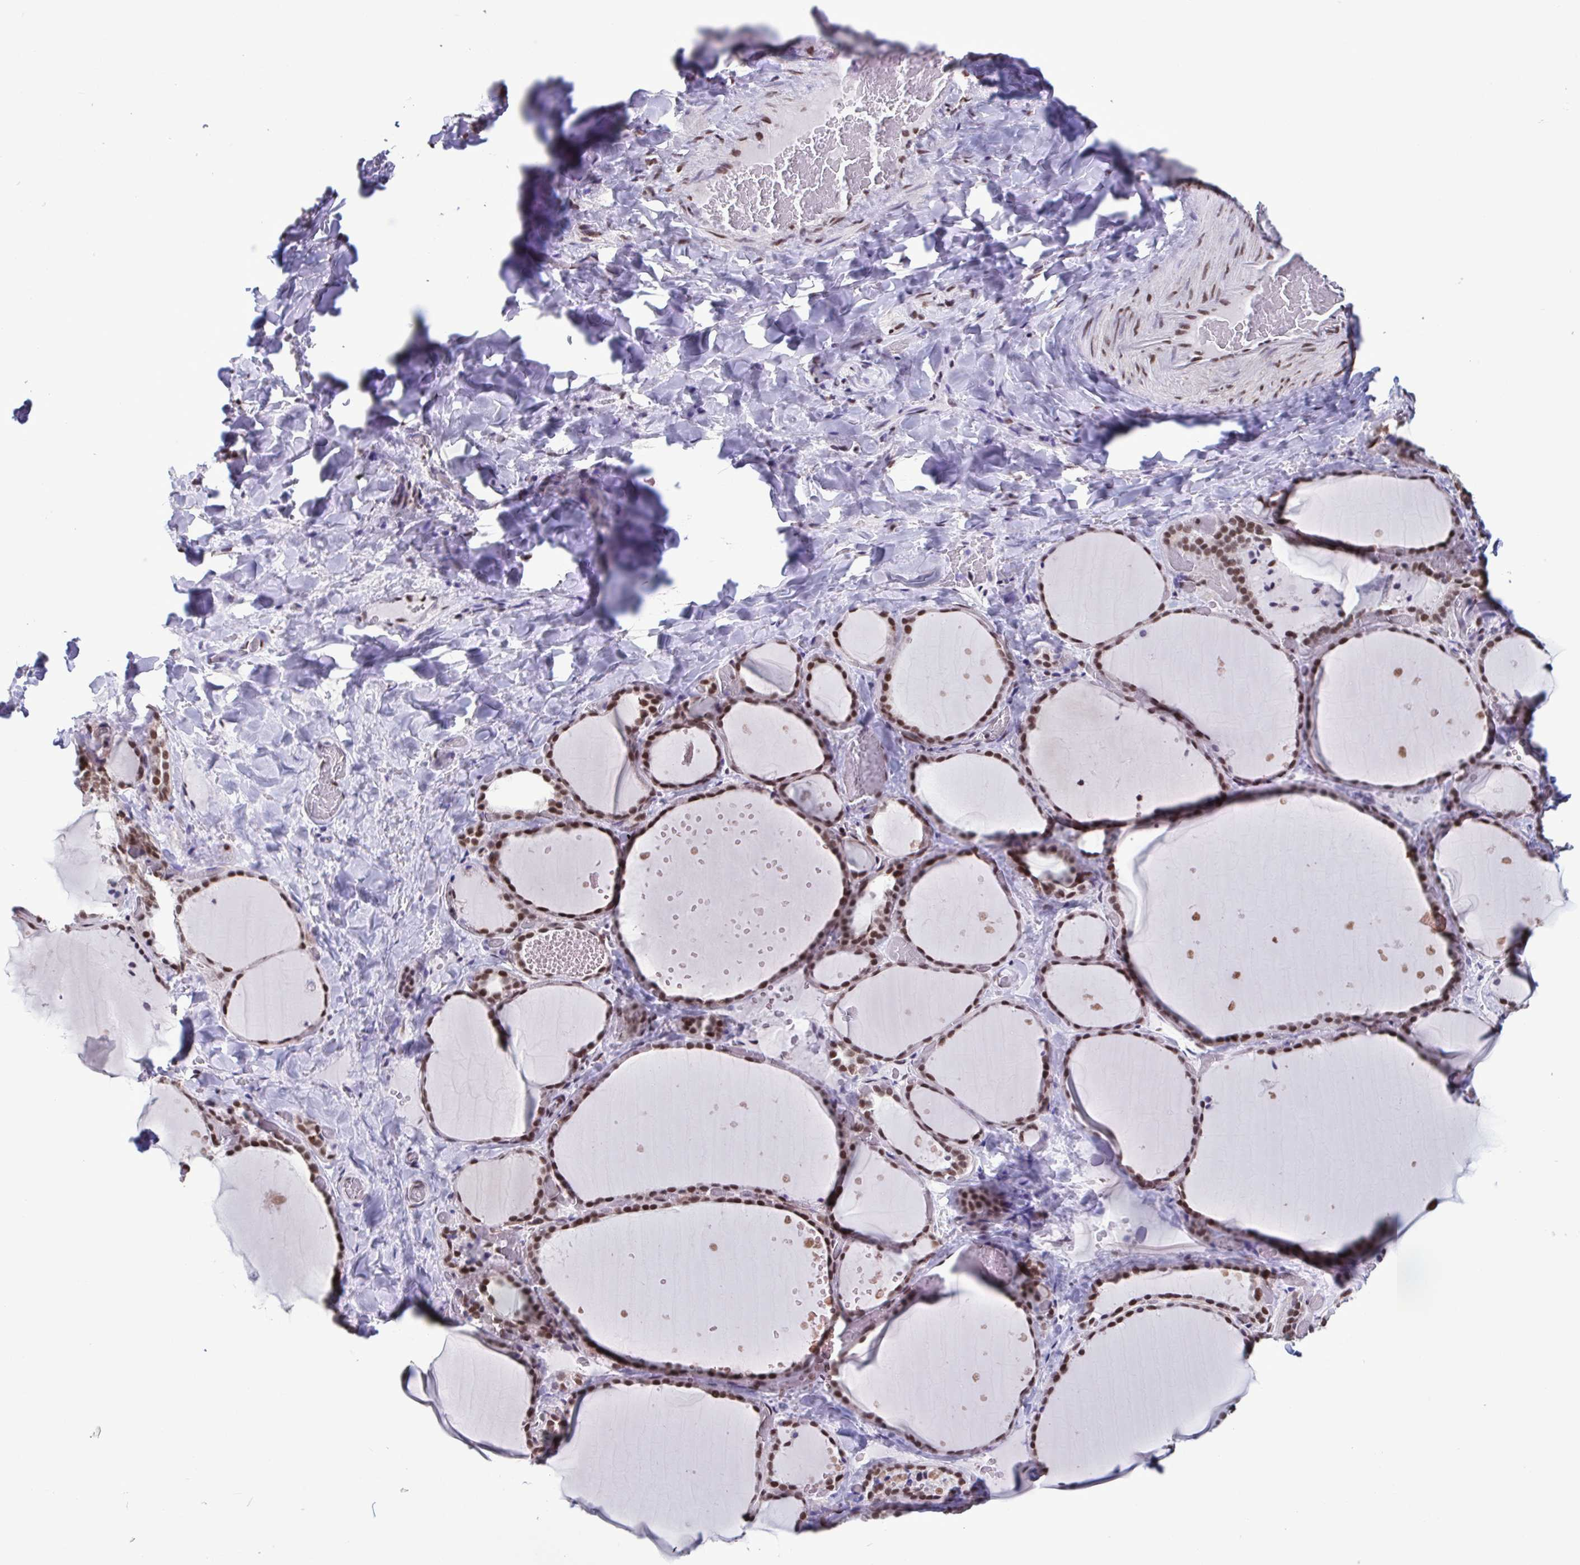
{"staining": {"intensity": "moderate", "quantity": ">75%", "location": "nuclear"}, "tissue": "thyroid gland", "cell_type": "Glandular cells", "image_type": "normal", "snomed": [{"axis": "morphology", "description": "Normal tissue, NOS"}, {"axis": "topography", "description": "Thyroid gland"}], "caption": "Immunohistochemistry staining of unremarkable thyroid gland, which displays medium levels of moderate nuclear staining in about >75% of glandular cells indicating moderate nuclear protein staining. The staining was performed using DAB (brown) for protein detection and nuclei were counterstained in hematoxylin (blue).", "gene": "TIMM21", "patient": {"sex": "female", "age": 36}}